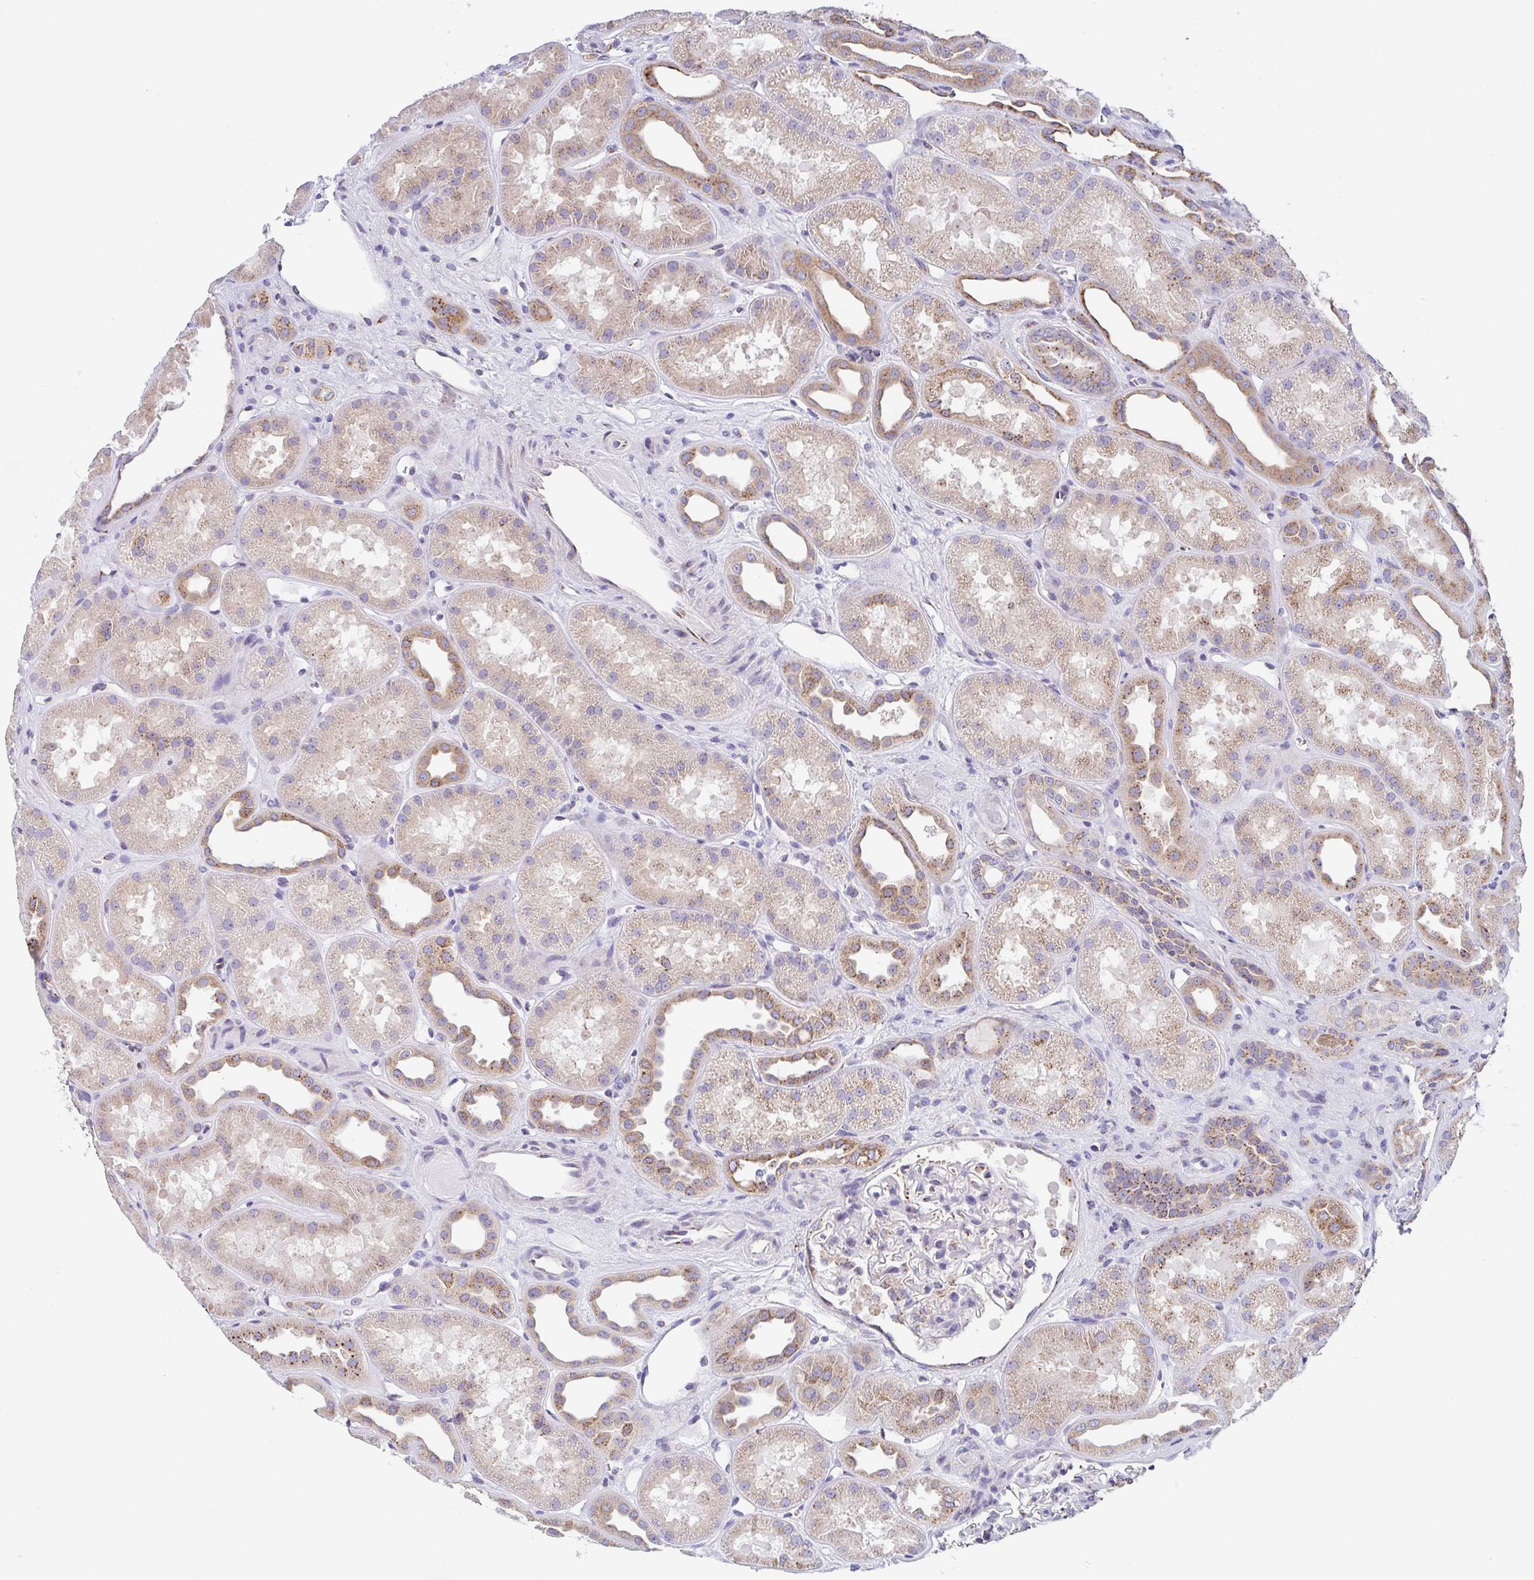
{"staining": {"intensity": "negative", "quantity": "none", "location": "none"}, "tissue": "kidney", "cell_type": "Cells in glomeruli", "image_type": "normal", "snomed": [{"axis": "morphology", "description": "Normal tissue, NOS"}, {"axis": "topography", "description": "Kidney"}], "caption": "Immunohistochemical staining of normal human kidney displays no significant positivity in cells in glomeruli.", "gene": "PROSER3", "patient": {"sex": "male", "age": 61}}